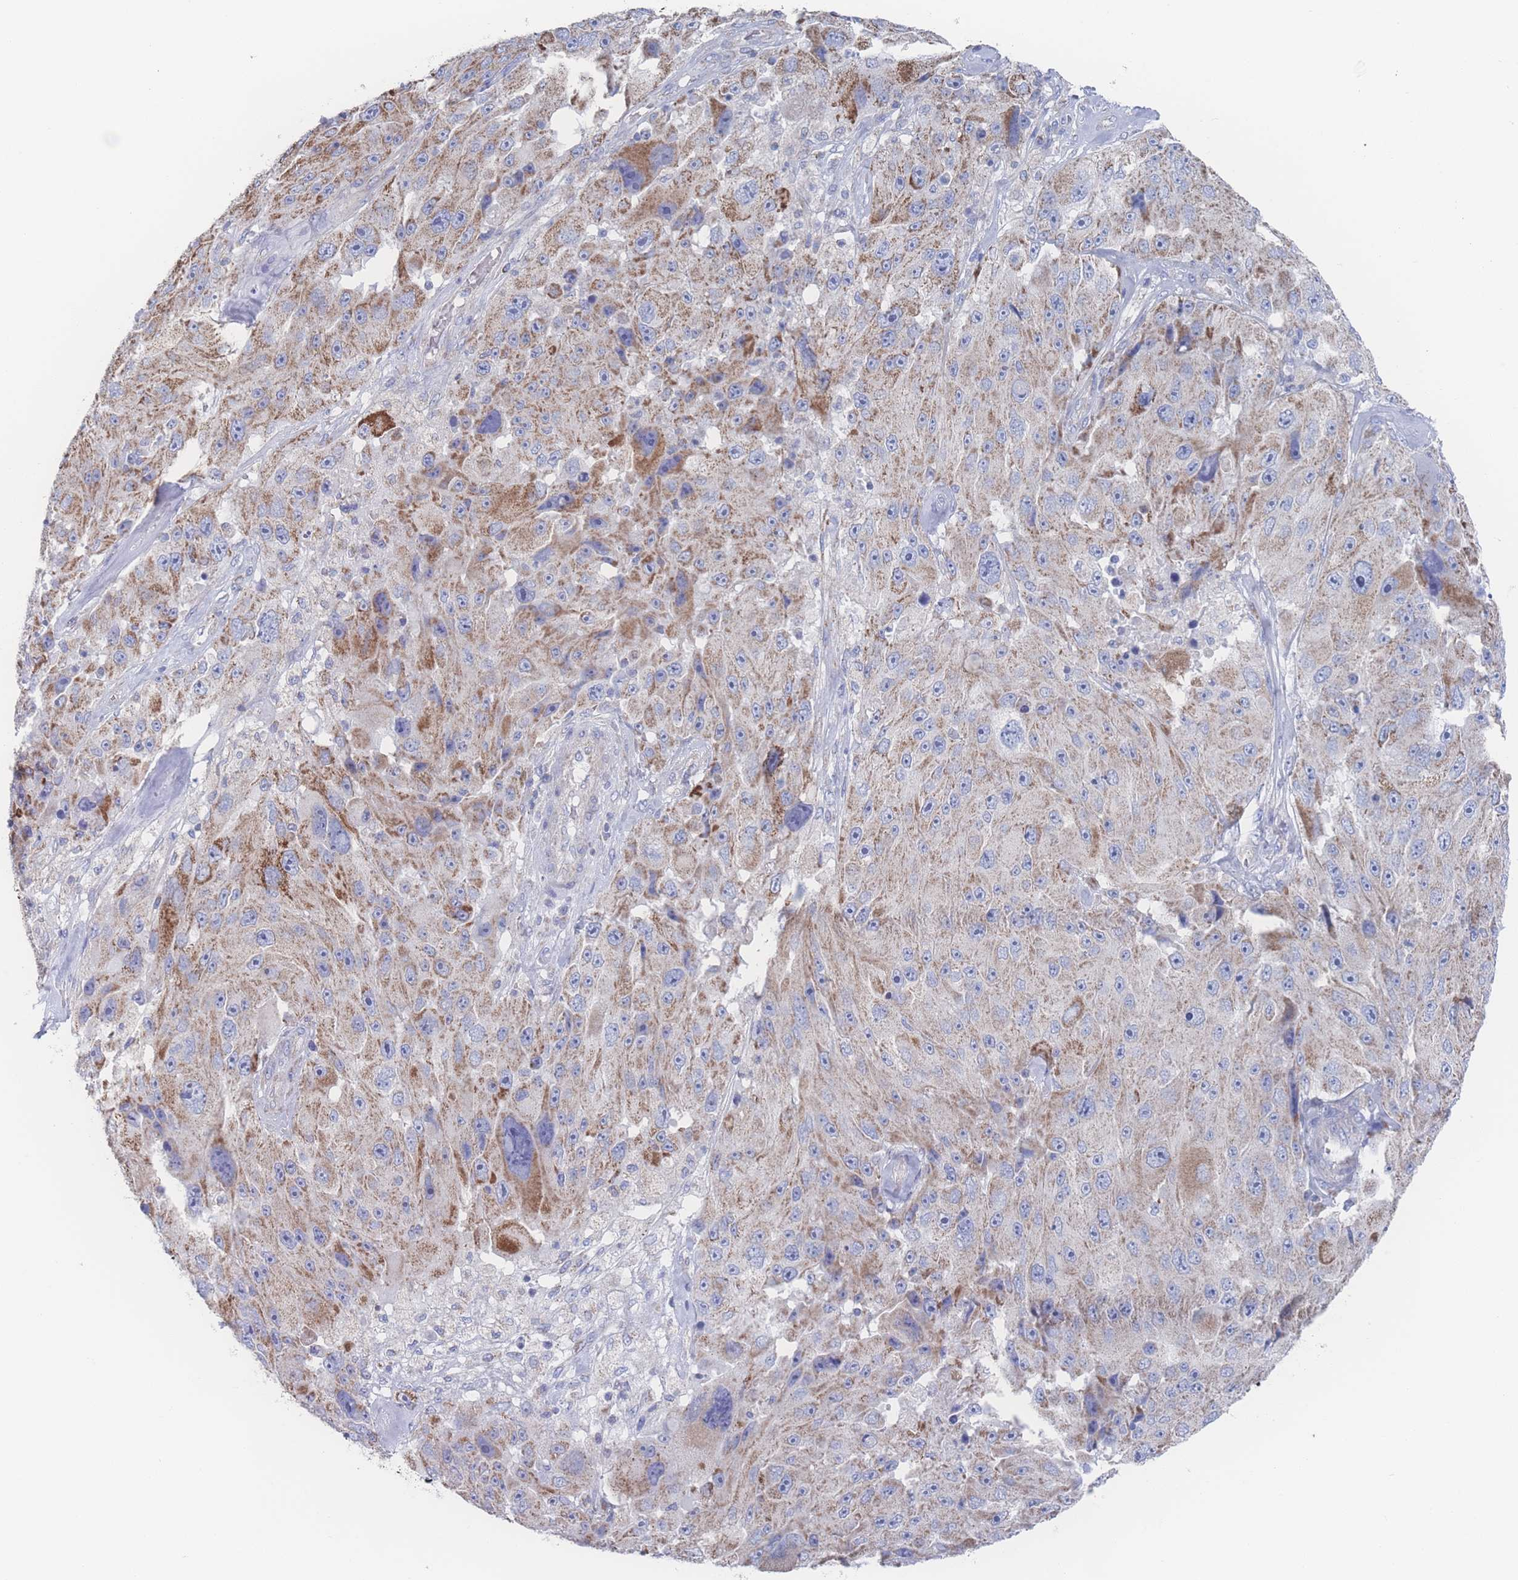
{"staining": {"intensity": "moderate", "quantity": ">75%", "location": "cytoplasmic/membranous"}, "tissue": "melanoma", "cell_type": "Tumor cells", "image_type": "cancer", "snomed": [{"axis": "morphology", "description": "Malignant melanoma, Metastatic site"}, {"axis": "topography", "description": "Lymph node"}], "caption": "Malignant melanoma (metastatic site) stained with a brown dye exhibits moderate cytoplasmic/membranous positive staining in about >75% of tumor cells.", "gene": "SNPH", "patient": {"sex": "male", "age": 62}}